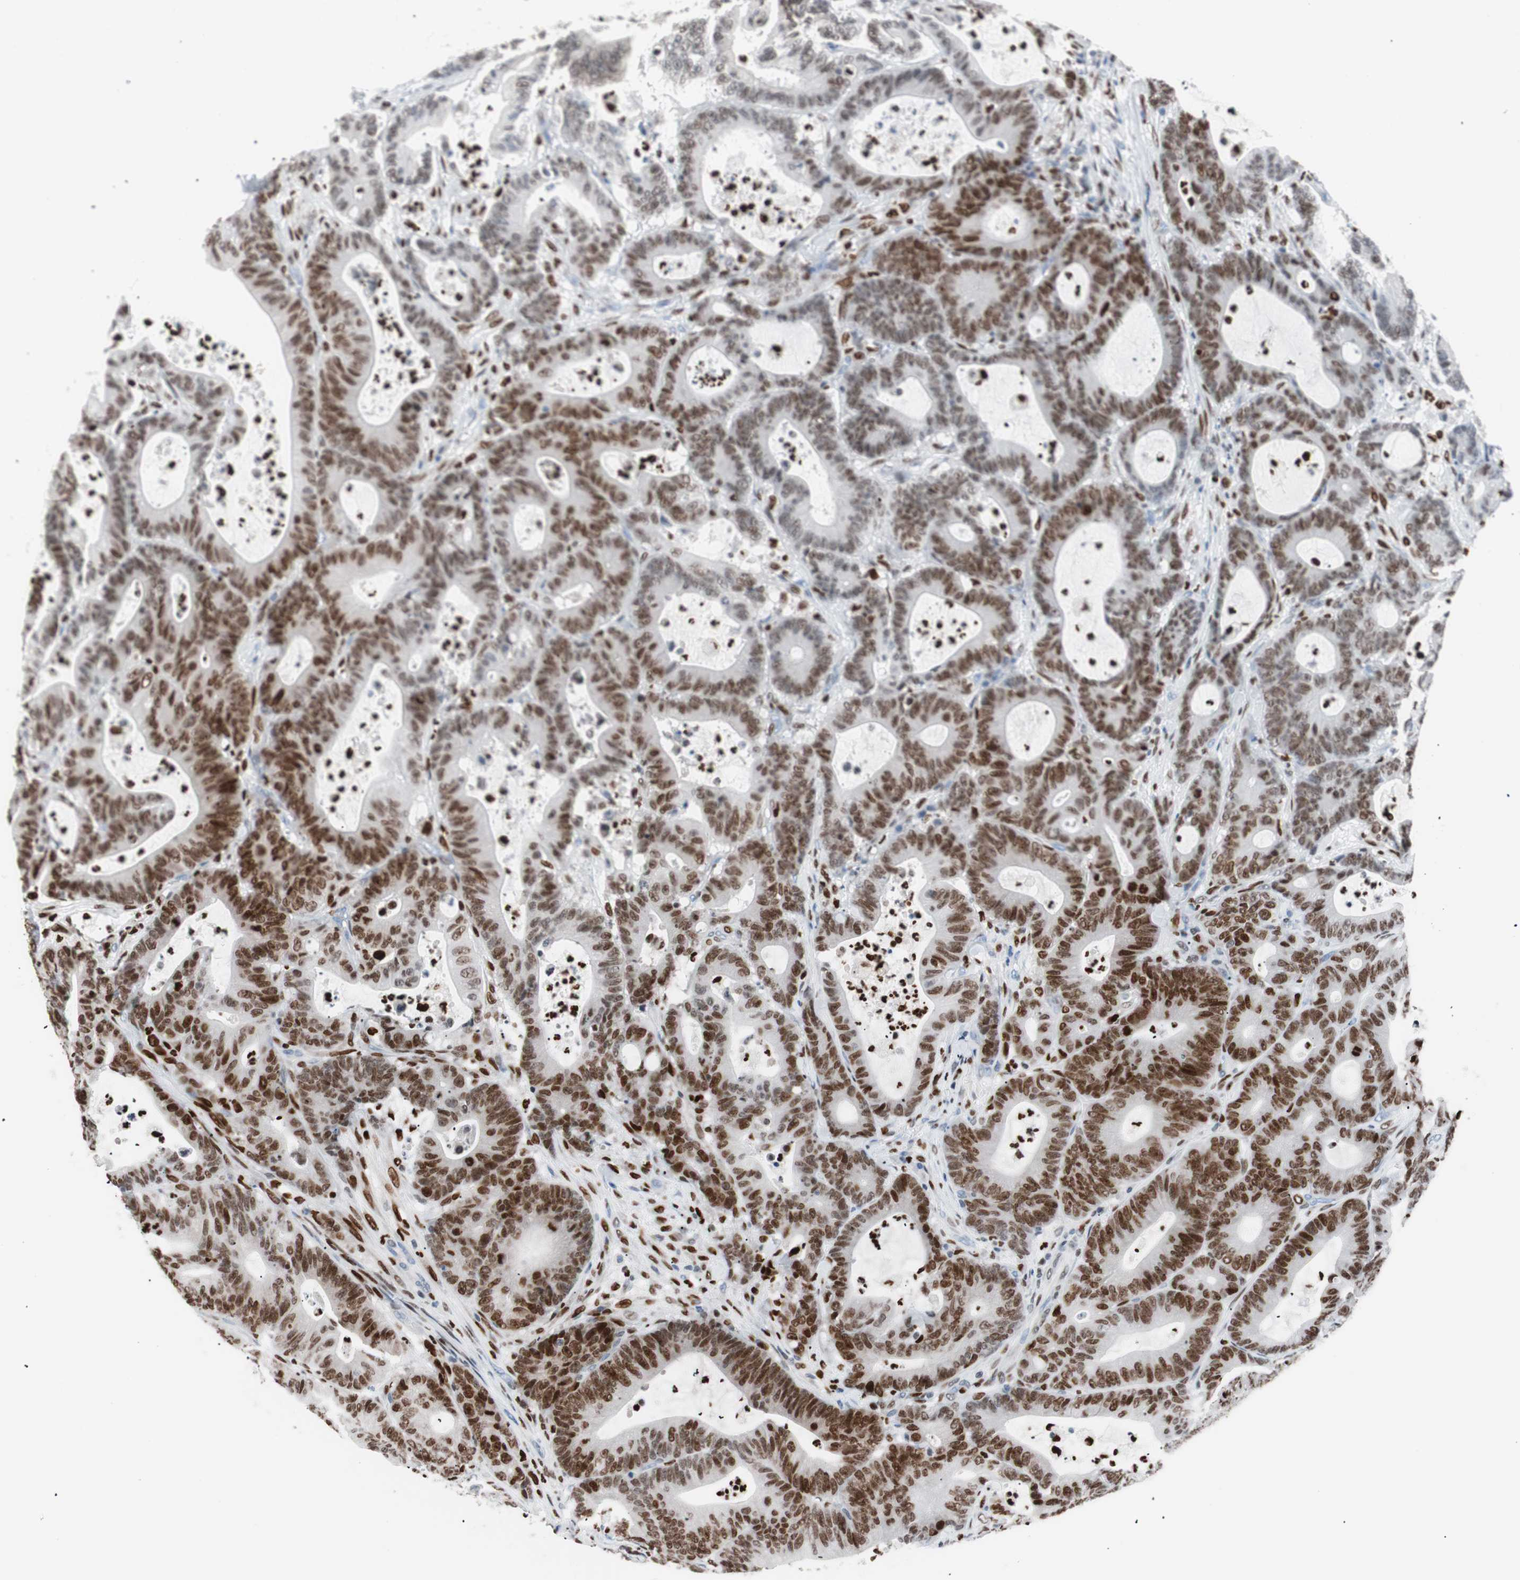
{"staining": {"intensity": "moderate", "quantity": ">75%", "location": "nuclear"}, "tissue": "colorectal cancer", "cell_type": "Tumor cells", "image_type": "cancer", "snomed": [{"axis": "morphology", "description": "Adenocarcinoma, NOS"}, {"axis": "topography", "description": "Colon"}], "caption": "High-magnification brightfield microscopy of adenocarcinoma (colorectal) stained with DAB (3,3'-diaminobenzidine) (brown) and counterstained with hematoxylin (blue). tumor cells exhibit moderate nuclear expression is seen in approximately>75% of cells. Immunohistochemistry stains the protein in brown and the nuclei are stained blue.", "gene": "CEBPB", "patient": {"sex": "female", "age": 84}}